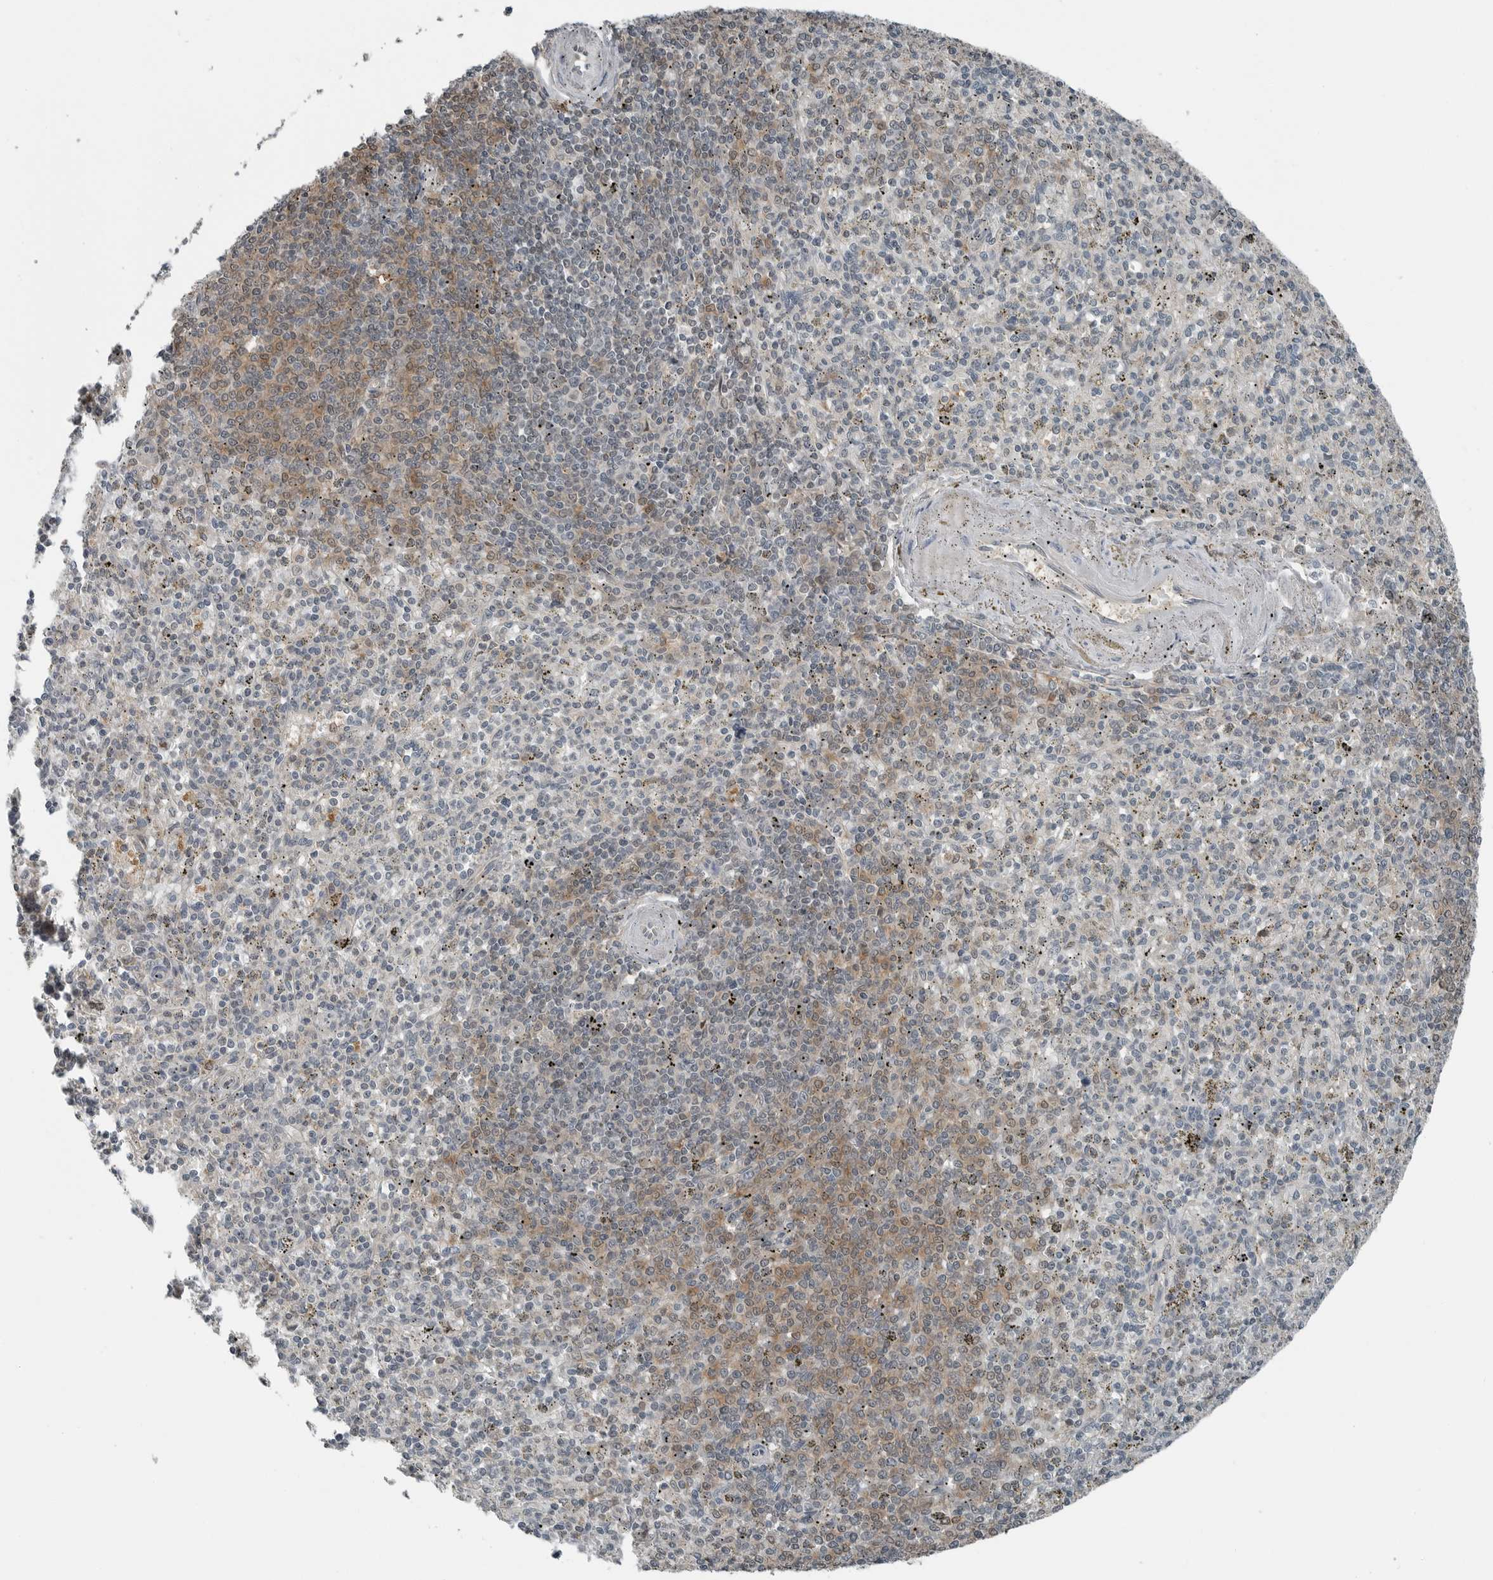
{"staining": {"intensity": "negative", "quantity": "none", "location": "none"}, "tissue": "spleen", "cell_type": "Cells in red pulp", "image_type": "normal", "snomed": [{"axis": "morphology", "description": "Normal tissue, NOS"}, {"axis": "topography", "description": "Spleen"}], "caption": "This is an immunohistochemistry (IHC) photomicrograph of unremarkable human spleen. There is no expression in cells in red pulp.", "gene": "ENSG00000286112", "patient": {"sex": "male", "age": 72}}